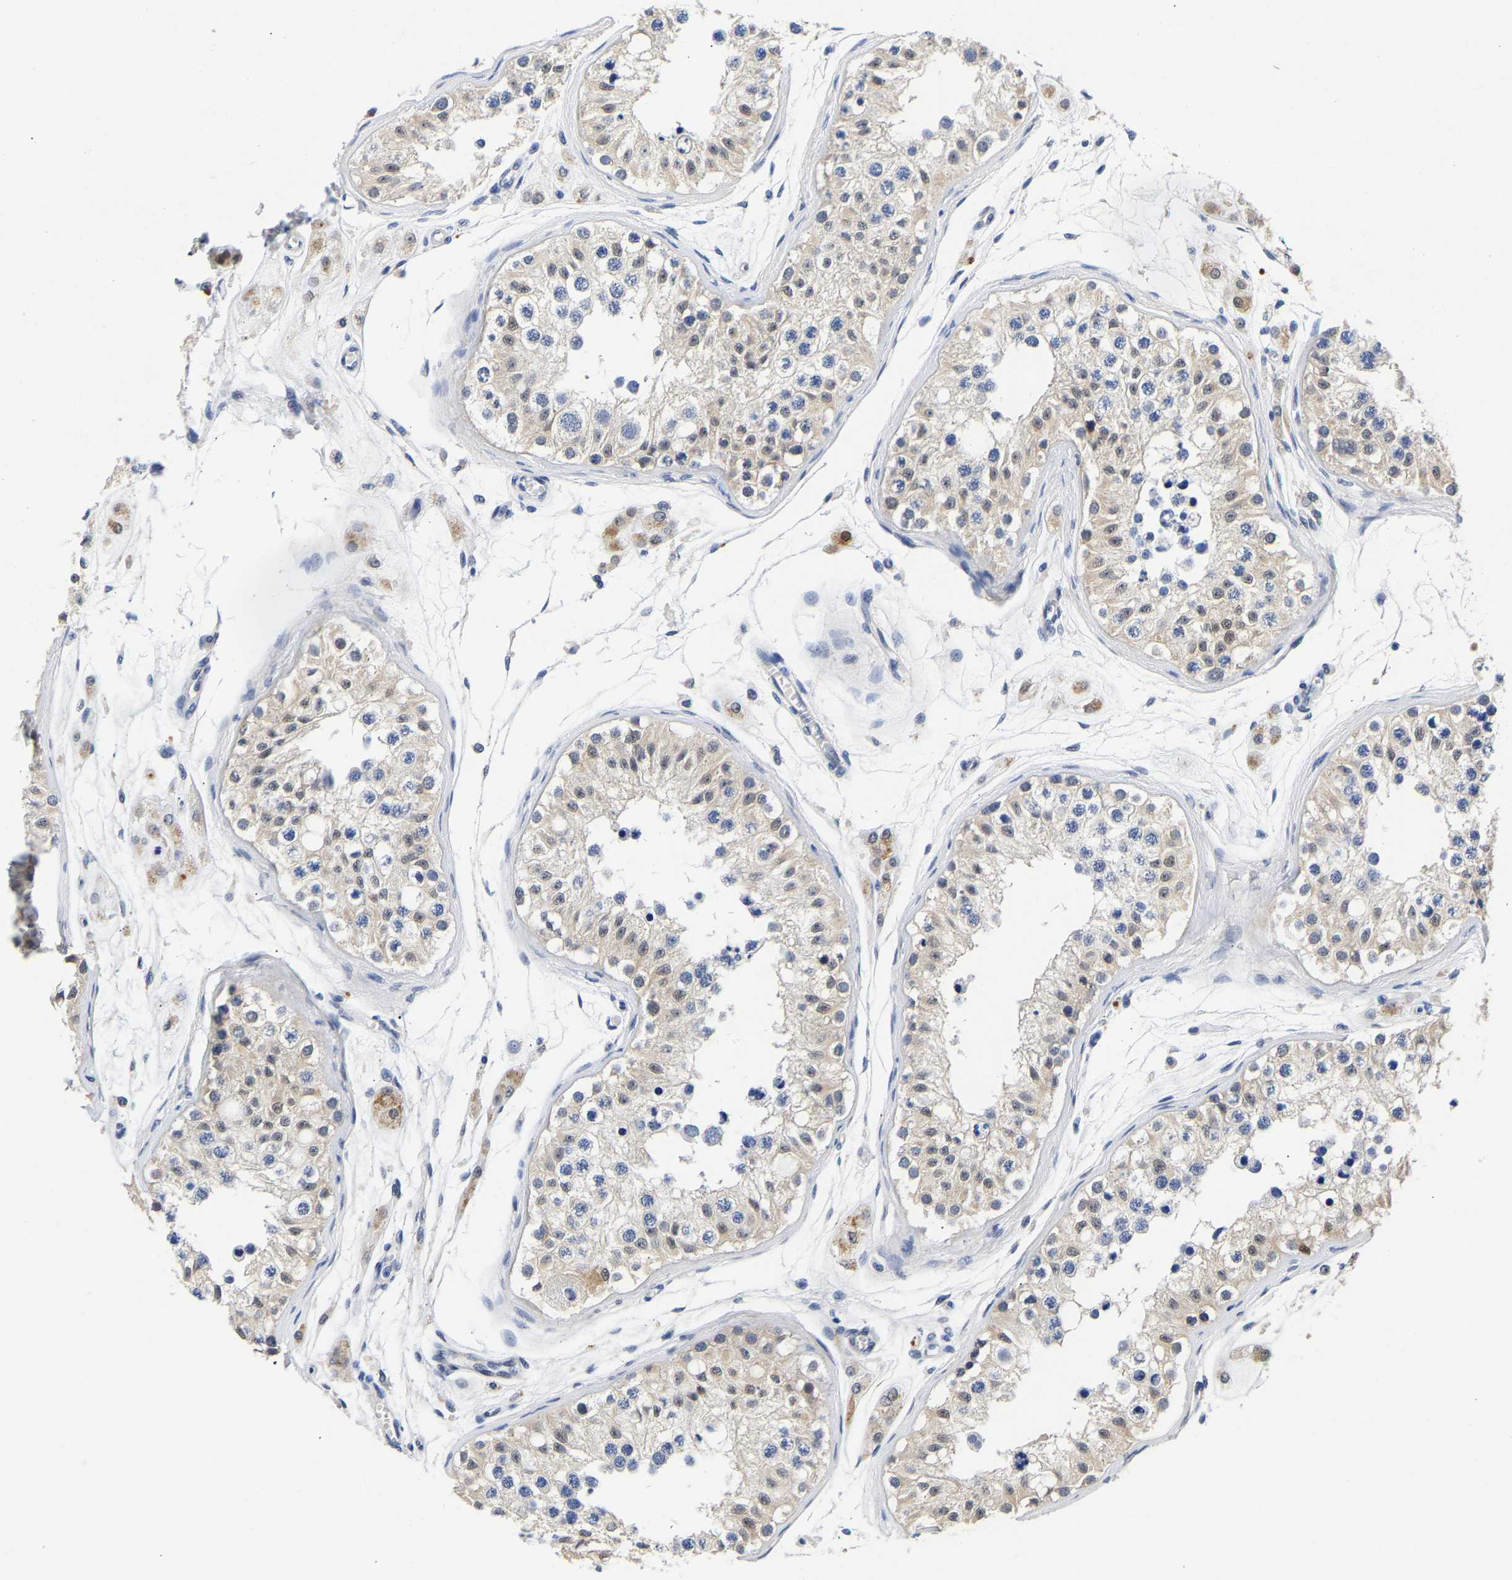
{"staining": {"intensity": "weak", "quantity": "<25%", "location": "cytoplasmic/membranous"}, "tissue": "testis", "cell_type": "Cells in seminiferous ducts", "image_type": "normal", "snomed": [{"axis": "morphology", "description": "Normal tissue, NOS"}, {"axis": "morphology", "description": "Adenocarcinoma, metastatic, NOS"}, {"axis": "topography", "description": "Testis"}], "caption": "Testis stained for a protein using immunohistochemistry exhibits no staining cells in seminiferous ducts.", "gene": "CCDC6", "patient": {"sex": "male", "age": 26}}